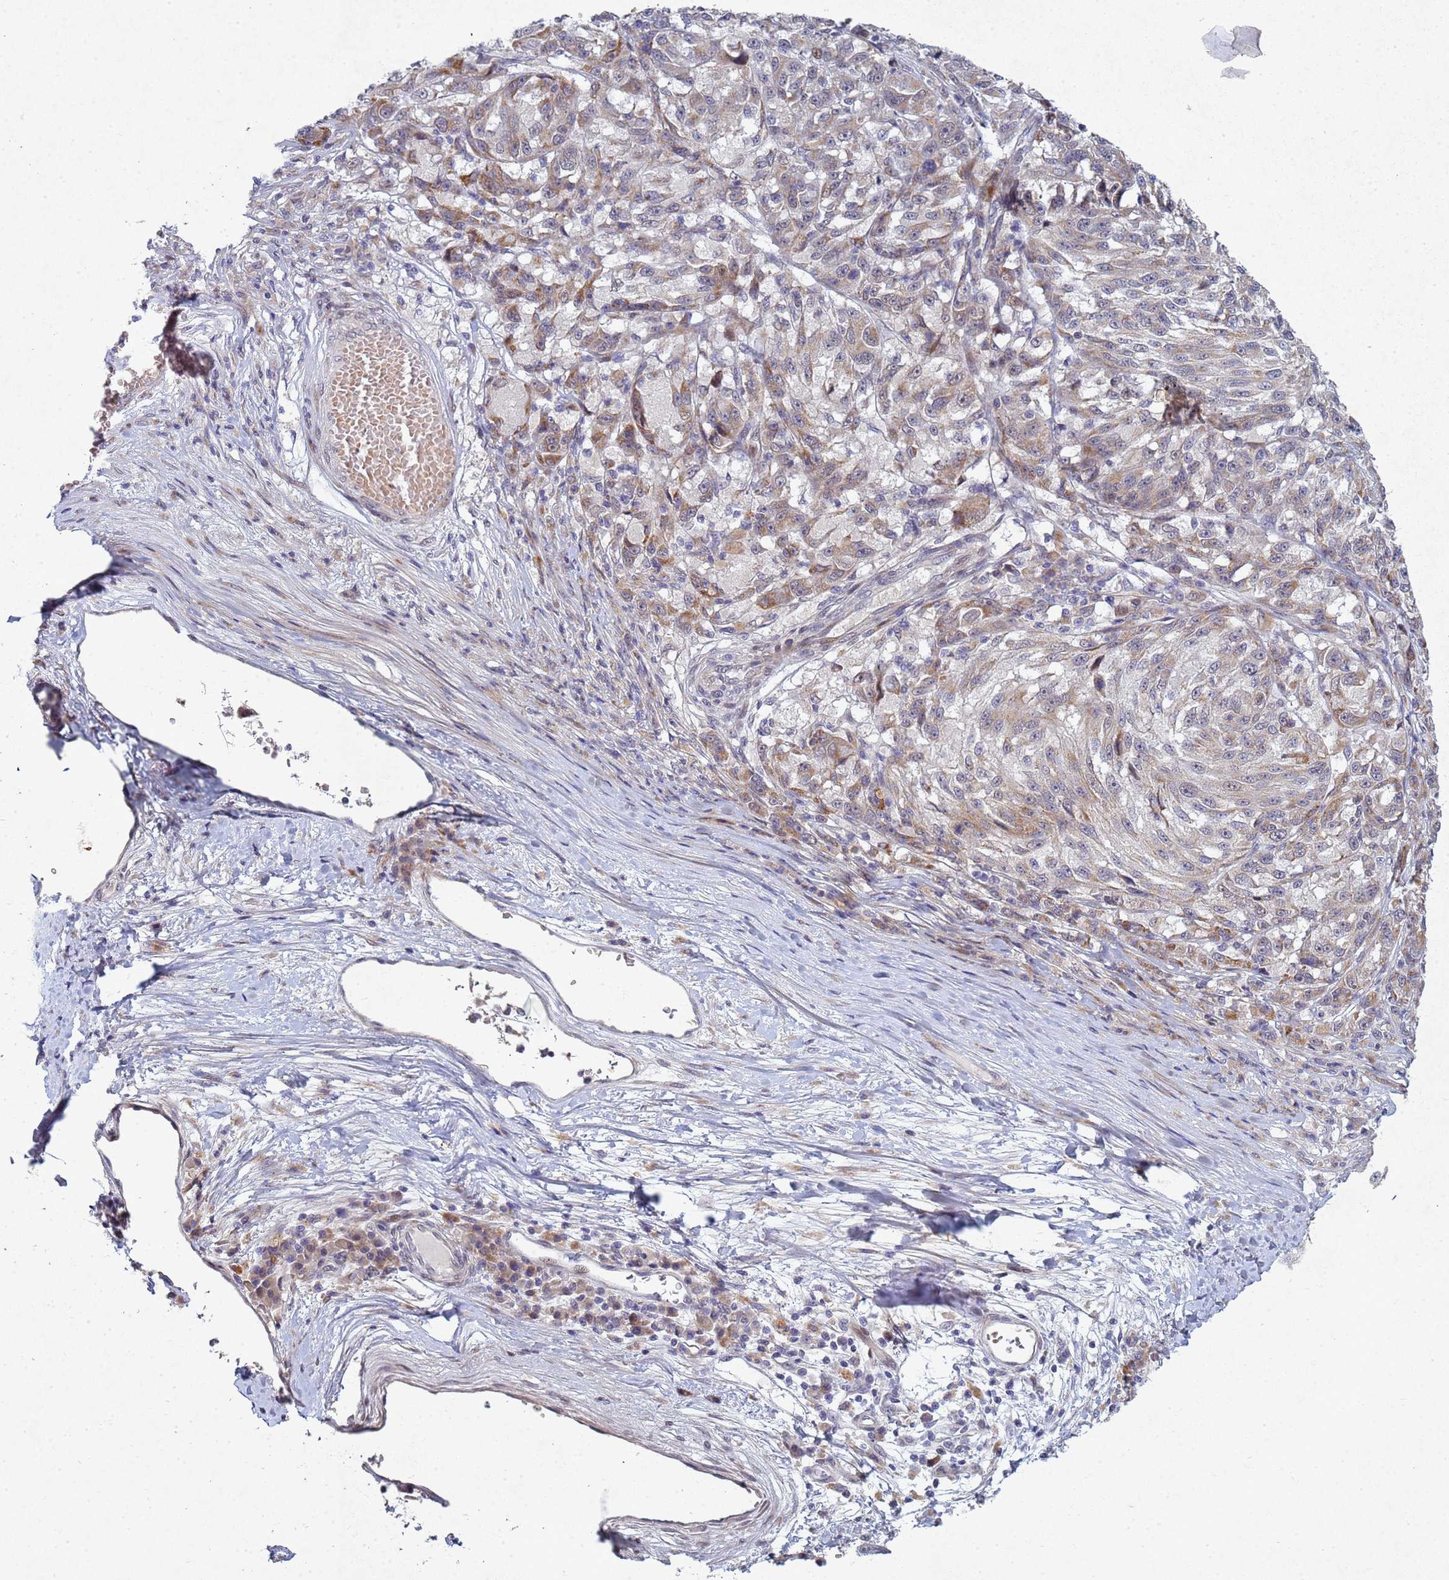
{"staining": {"intensity": "moderate", "quantity": "<25%", "location": "cytoplasmic/membranous"}, "tissue": "melanoma", "cell_type": "Tumor cells", "image_type": "cancer", "snomed": [{"axis": "morphology", "description": "Malignant melanoma, NOS"}, {"axis": "topography", "description": "Skin"}], "caption": "This histopathology image displays melanoma stained with immunohistochemistry (IHC) to label a protein in brown. The cytoplasmic/membranous of tumor cells show moderate positivity for the protein. Nuclei are counter-stained blue.", "gene": "TNPO2", "patient": {"sex": "male", "age": 53}}